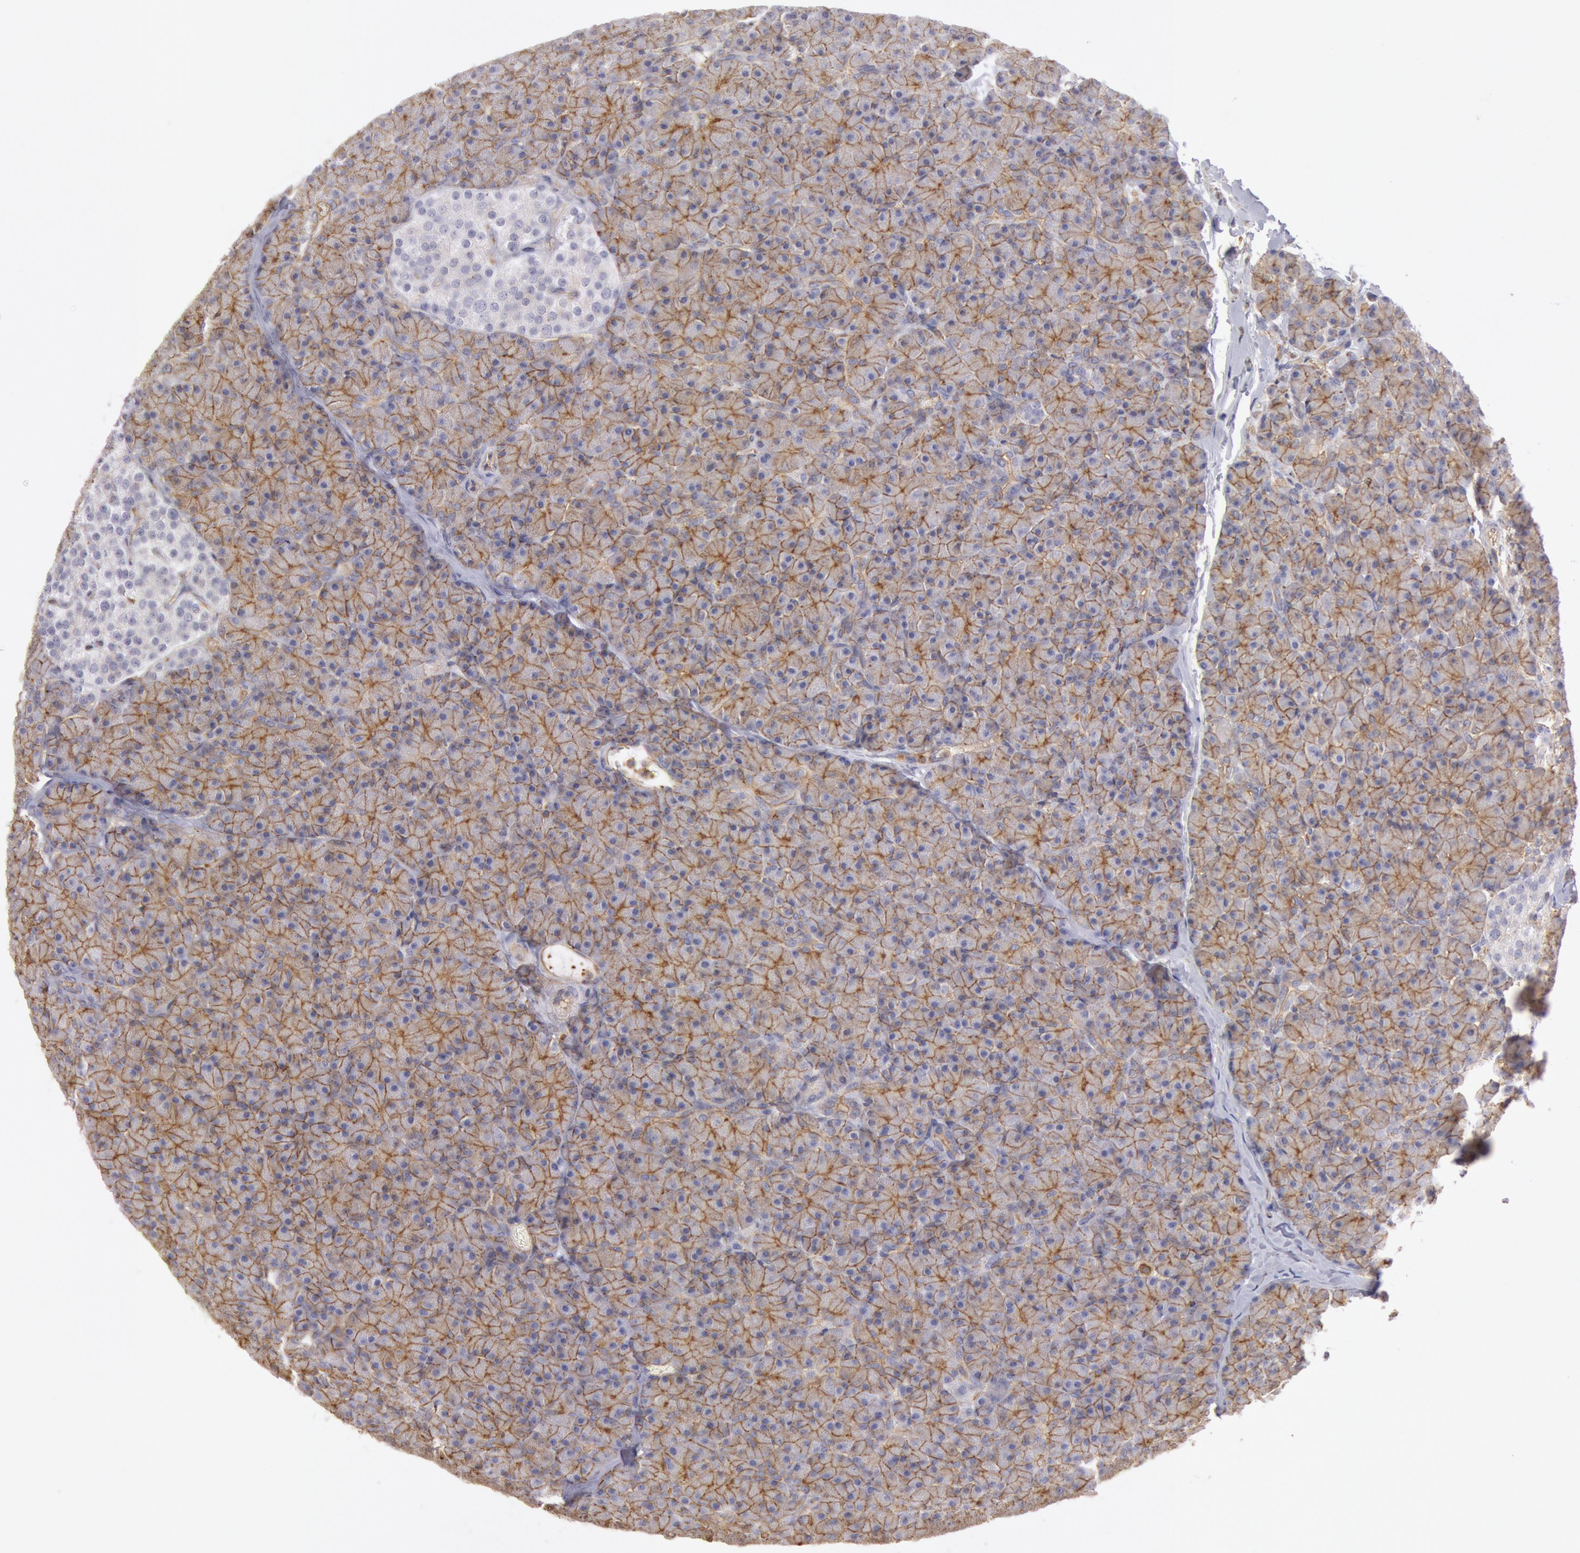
{"staining": {"intensity": "moderate", "quantity": ">75%", "location": "cytoplasmic/membranous"}, "tissue": "pancreas", "cell_type": "Exocrine glandular cells", "image_type": "normal", "snomed": [{"axis": "morphology", "description": "Normal tissue, NOS"}, {"axis": "topography", "description": "Pancreas"}], "caption": "A high-resolution micrograph shows immunohistochemistry (IHC) staining of normal pancreas, which reveals moderate cytoplasmic/membranous positivity in approximately >75% of exocrine glandular cells.", "gene": "SNAP23", "patient": {"sex": "female", "age": 43}}